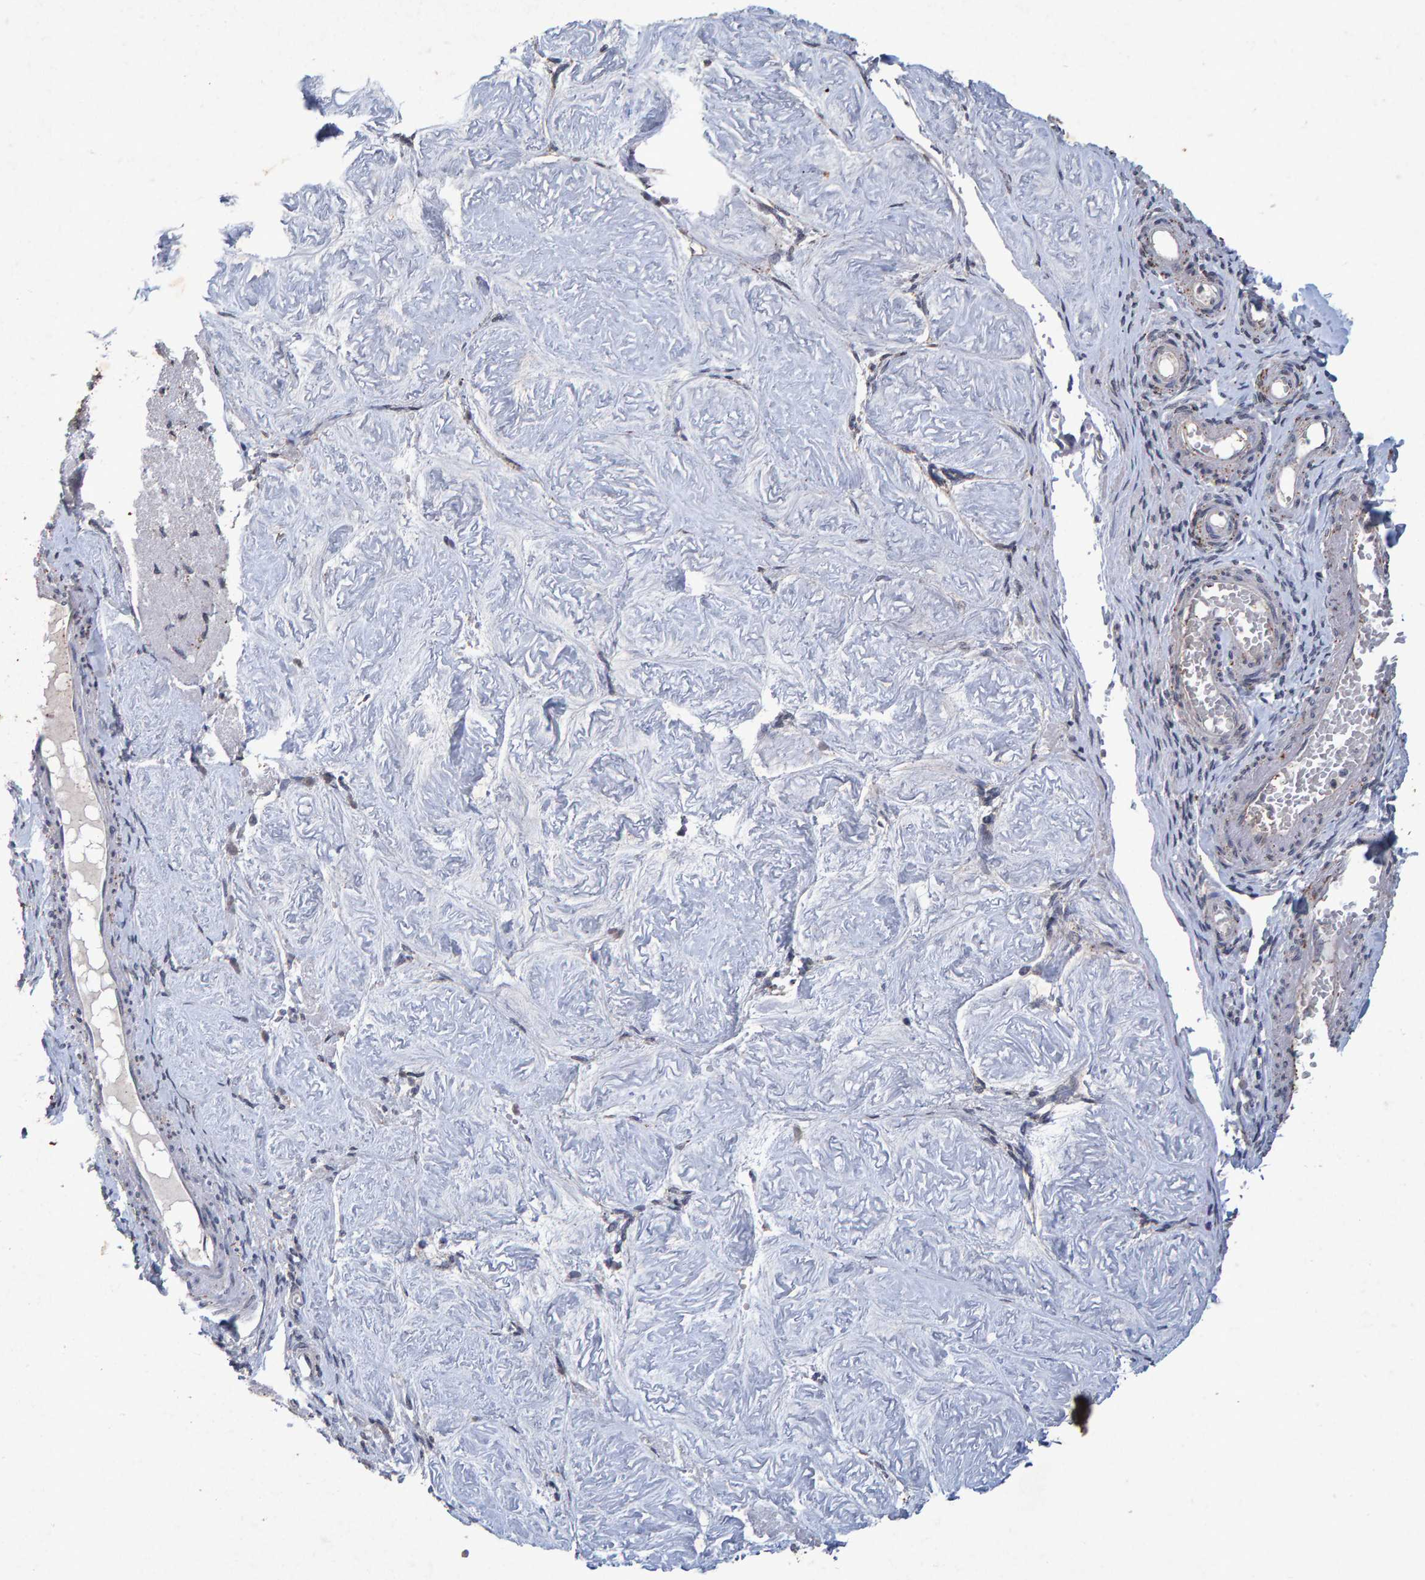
{"staining": {"intensity": "moderate", "quantity": "25%-75%", "location": "cytoplasmic/membranous"}, "tissue": "adipose tissue", "cell_type": "Adipocytes", "image_type": "normal", "snomed": [{"axis": "morphology", "description": "Normal tissue, NOS"}, {"axis": "topography", "description": "Vascular tissue"}, {"axis": "topography", "description": "Fallopian tube"}, {"axis": "topography", "description": "Ovary"}], "caption": "Immunohistochemistry (IHC) micrograph of benign human adipose tissue stained for a protein (brown), which displays medium levels of moderate cytoplasmic/membranous staining in about 25%-75% of adipocytes.", "gene": "GALC", "patient": {"sex": "female", "age": 67}}